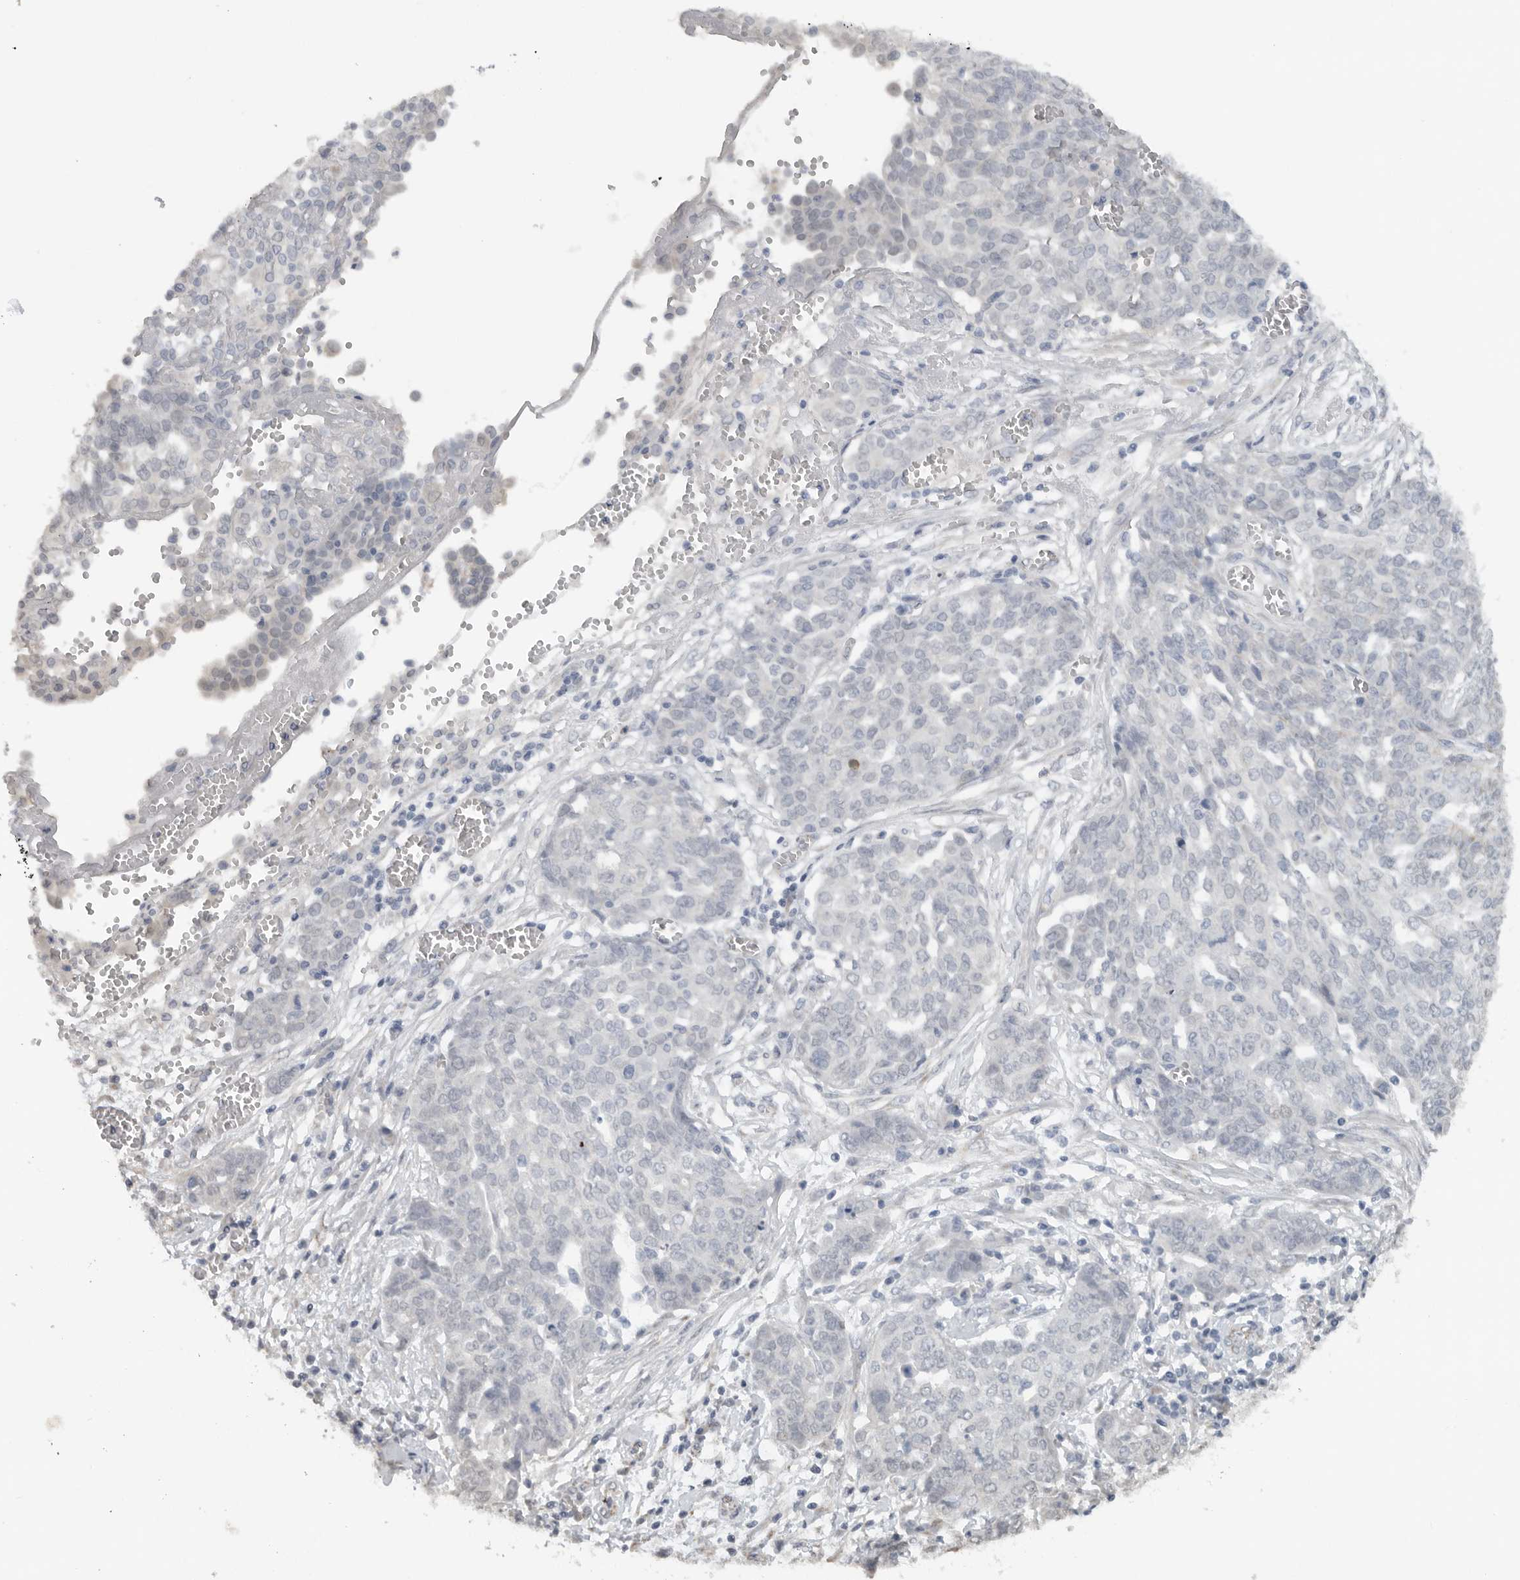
{"staining": {"intensity": "negative", "quantity": "none", "location": "none"}, "tissue": "ovarian cancer", "cell_type": "Tumor cells", "image_type": "cancer", "snomed": [{"axis": "morphology", "description": "Cystadenocarcinoma, serous, NOS"}, {"axis": "topography", "description": "Soft tissue"}, {"axis": "topography", "description": "Ovary"}], "caption": "Ovarian serous cystadenocarcinoma stained for a protein using IHC demonstrates no positivity tumor cells.", "gene": "DYRK2", "patient": {"sex": "female", "age": 57}}